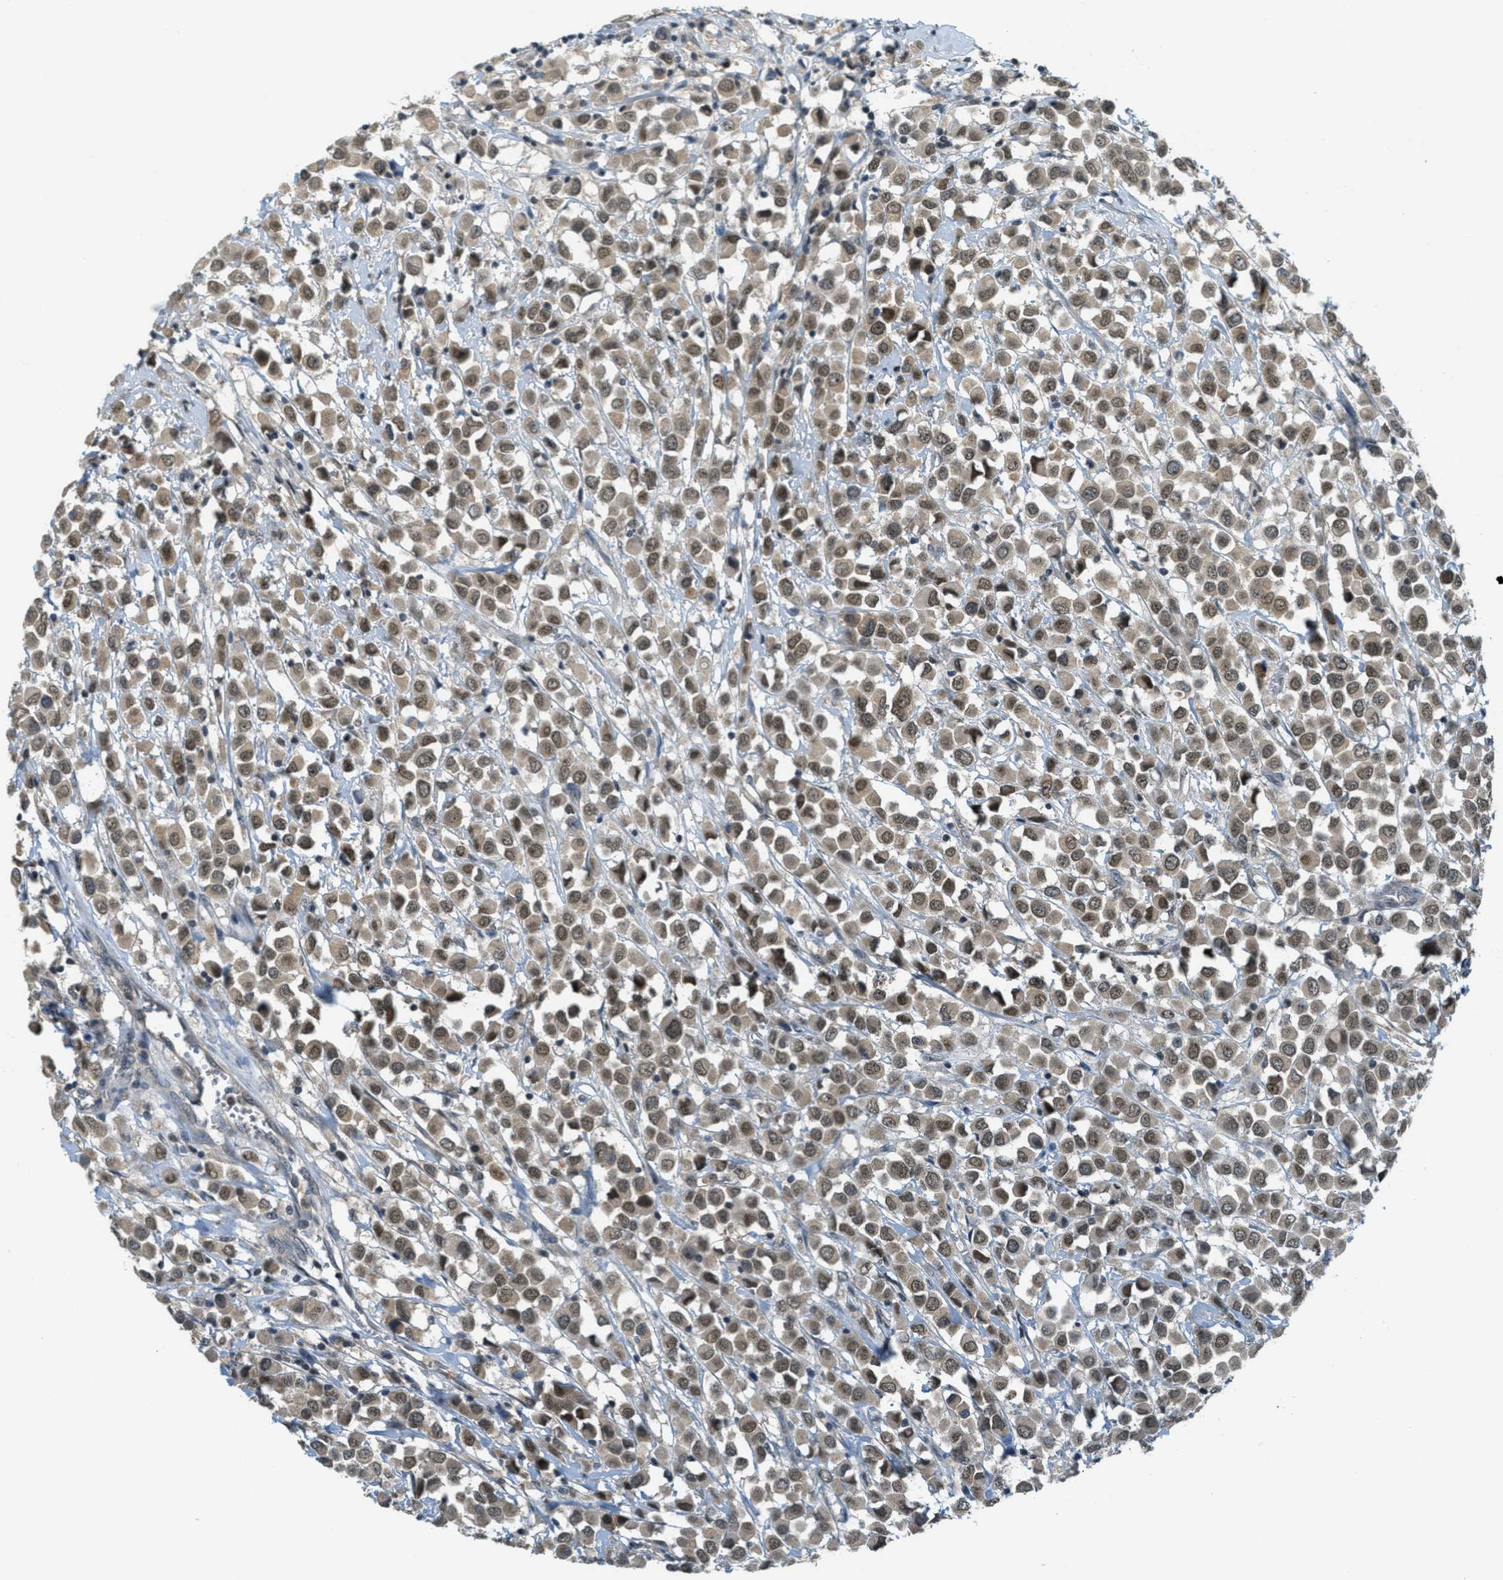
{"staining": {"intensity": "moderate", "quantity": ">75%", "location": "cytoplasmic/membranous,nuclear"}, "tissue": "breast cancer", "cell_type": "Tumor cells", "image_type": "cancer", "snomed": [{"axis": "morphology", "description": "Duct carcinoma"}, {"axis": "topography", "description": "Breast"}], "caption": "A high-resolution micrograph shows immunohistochemistry staining of breast invasive ductal carcinoma, which displays moderate cytoplasmic/membranous and nuclear expression in about >75% of tumor cells. The protein is stained brown, and the nuclei are stained in blue (DAB IHC with brightfield microscopy, high magnification).", "gene": "TCF20", "patient": {"sex": "female", "age": 61}}